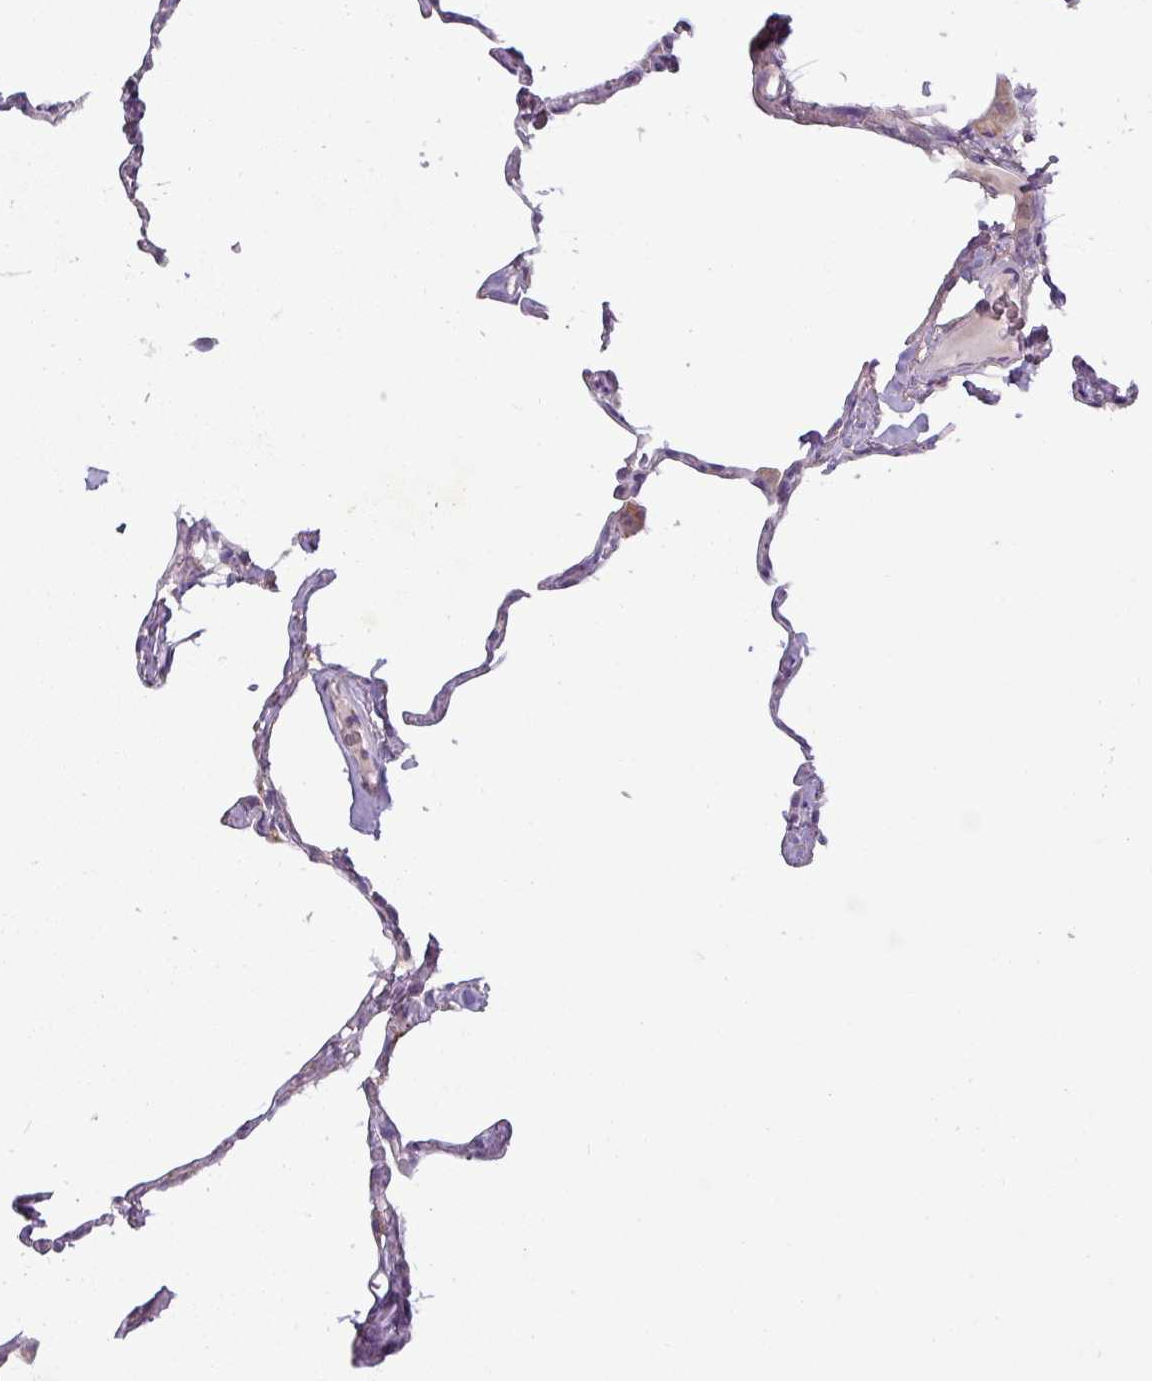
{"staining": {"intensity": "weak", "quantity": "25%-75%", "location": "cytoplasmic/membranous"}, "tissue": "lung", "cell_type": "Alveolar cells", "image_type": "normal", "snomed": [{"axis": "morphology", "description": "Normal tissue, NOS"}, {"axis": "topography", "description": "Lung"}], "caption": "Immunohistochemical staining of benign lung reveals low levels of weak cytoplasmic/membranous staining in approximately 25%-75% of alveolar cells. The staining is performed using DAB brown chromogen to label protein expression. The nuclei are counter-stained blue using hematoxylin.", "gene": "PNMA6A", "patient": {"sex": "male", "age": 65}}